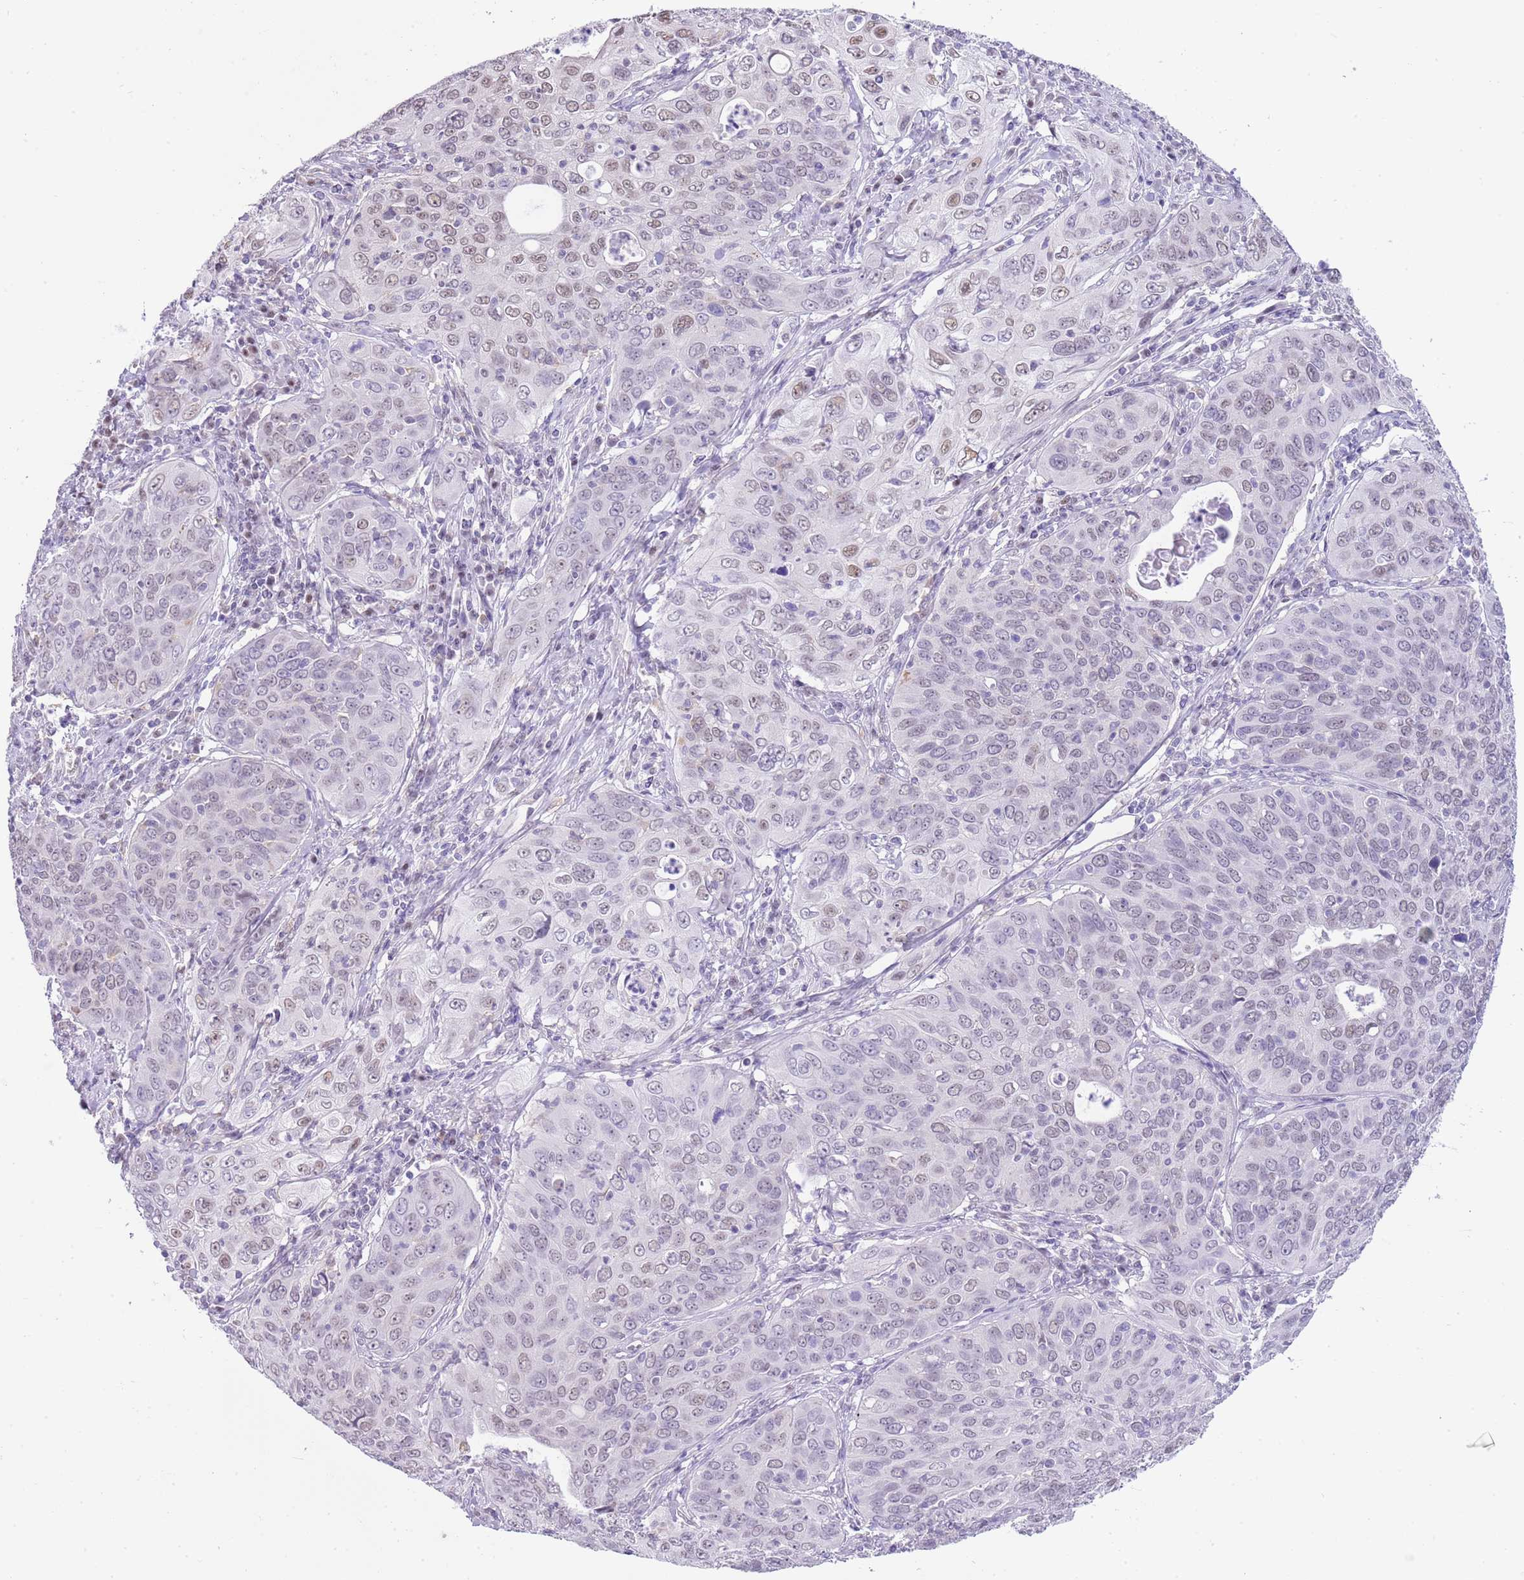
{"staining": {"intensity": "moderate", "quantity": "25%-75%", "location": "nuclear"}, "tissue": "cervical cancer", "cell_type": "Tumor cells", "image_type": "cancer", "snomed": [{"axis": "morphology", "description": "Squamous cell carcinoma, NOS"}, {"axis": "topography", "description": "Cervix"}], "caption": "Immunohistochemical staining of human cervical squamous cell carcinoma demonstrates moderate nuclear protein staining in about 25%-75% of tumor cells.", "gene": "PPP1R17", "patient": {"sex": "female", "age": 36}}